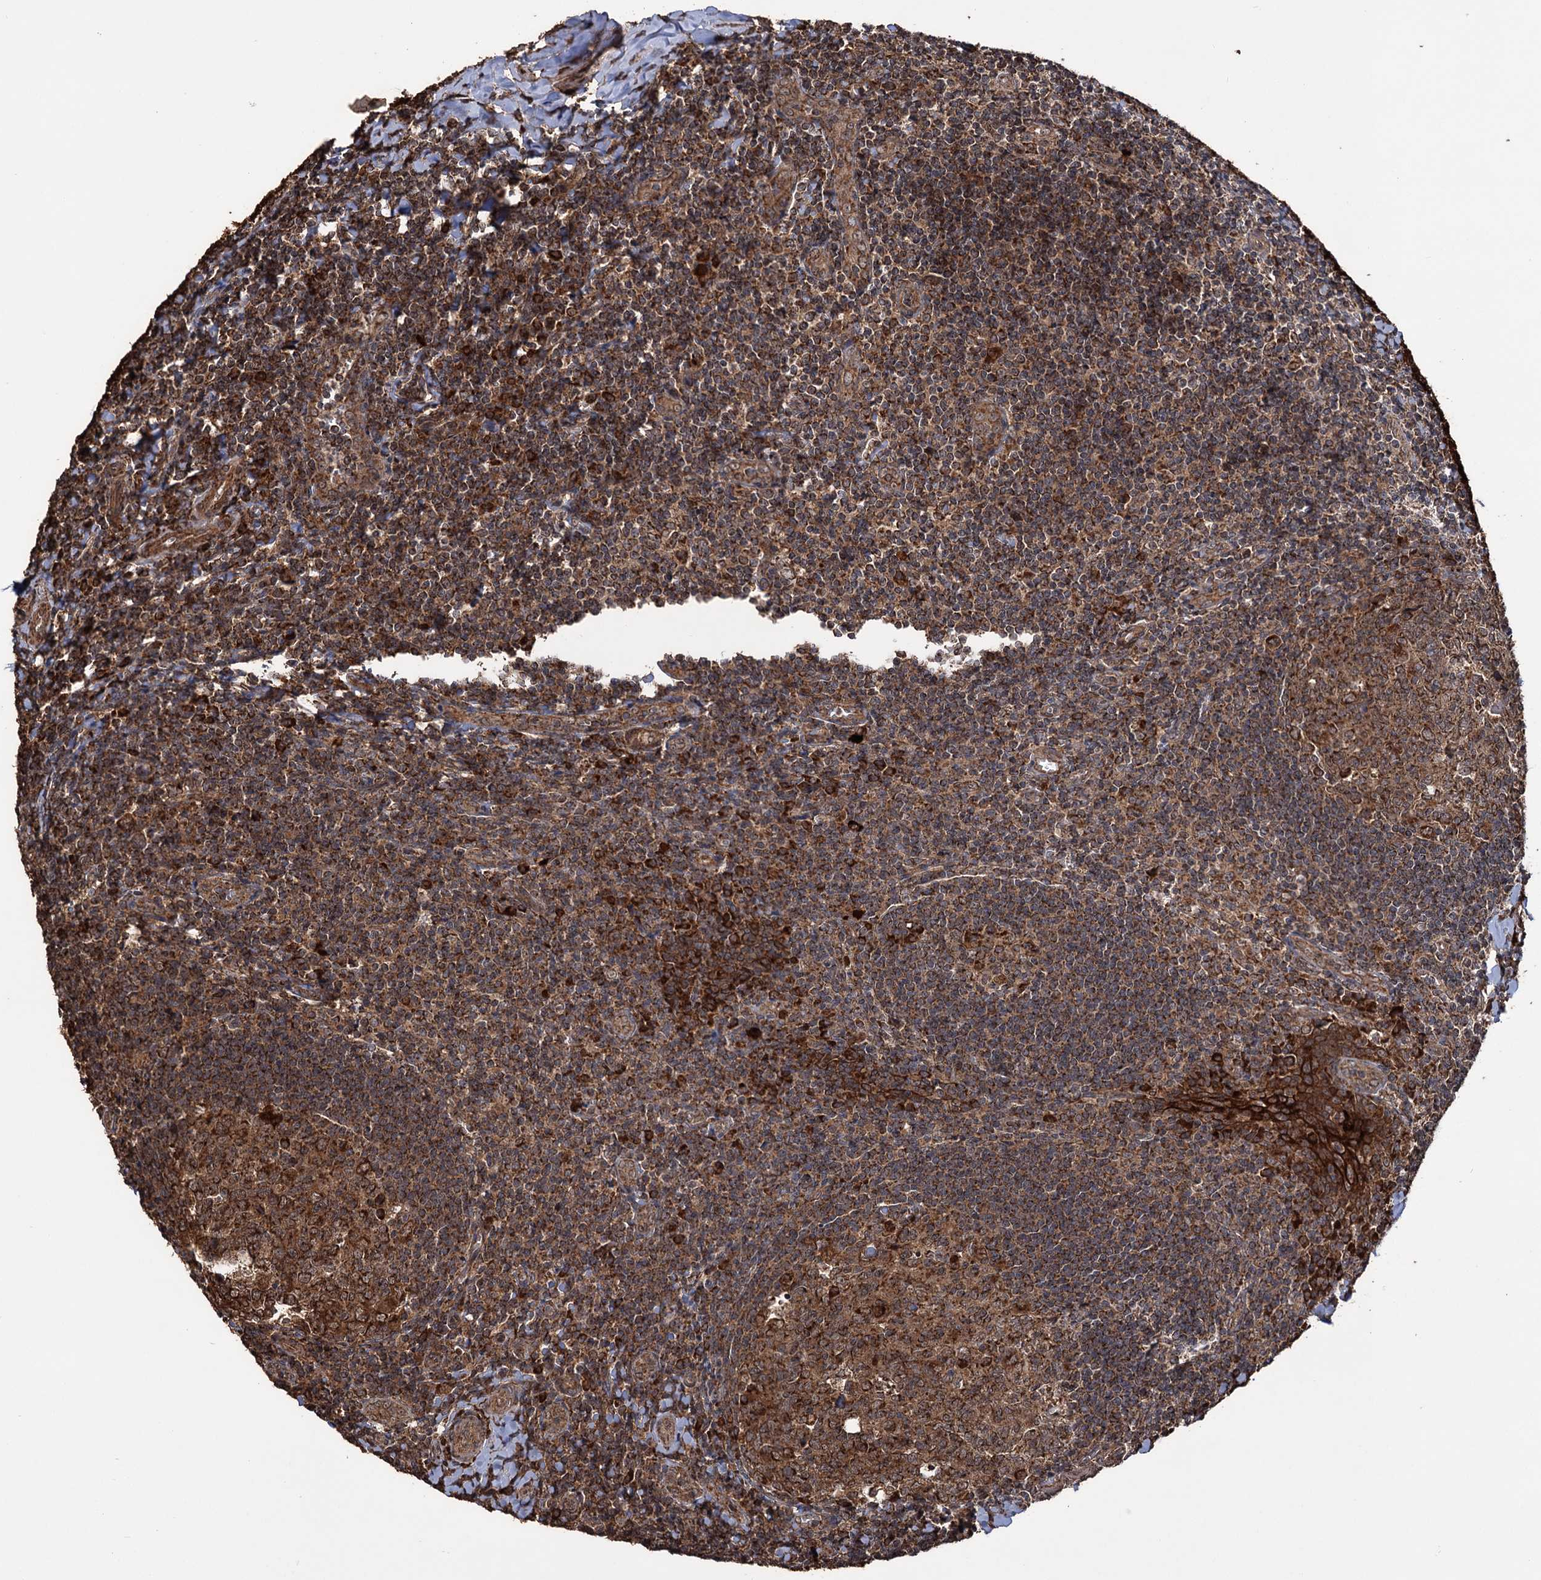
{"staining": {"intensity": "strong", "quantity": ">75%", "location": "cytoplasmic/membranous"}, "tissue": "tonsil", "cell_type": "Germinal center cells", "image_type": "normal", "snomed": [{"axis": "morphology", "description": "Normal tissue, NOS"}, {"axis": "topography", "description": "Tonsil"}], "caption": "A photomicrograph of human tonsil stained for a protein displays strong cytoplasmic/membranous brown staining in germinal center cells. The staining was performed using DAB (3,3'-diaminobenzidine) to visualize the protein expression in brown, while the nuclei were stained in blue with hematoxylin (Magnification: 20x).", "gene": "IPO4", "patient": {"sex": "male", "age": 27}}